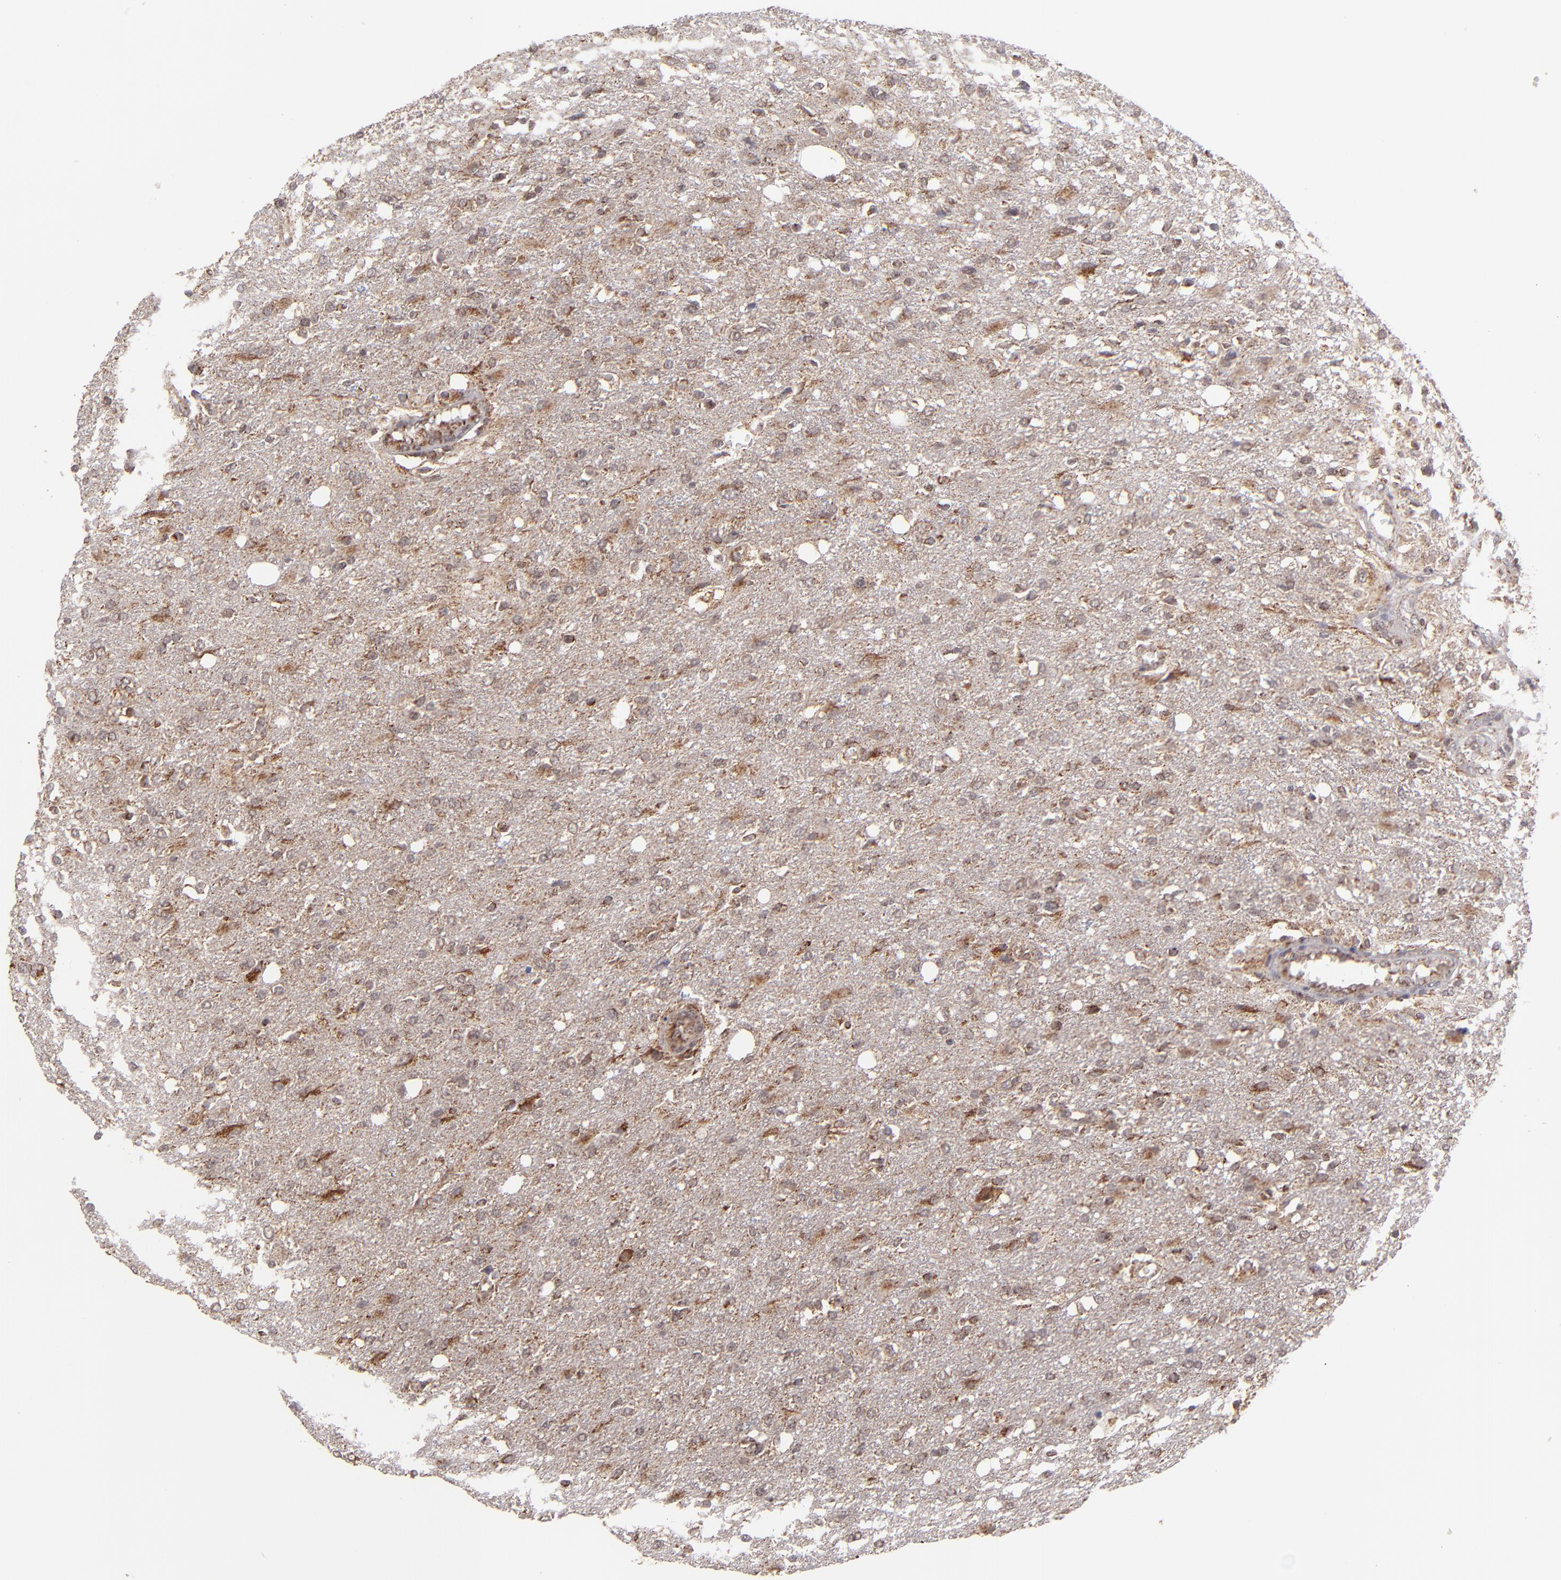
{"staining": {"intensity": "weak", "quantity": "<25%", "location": "cytoplasmic/membranous"}, "tissue": "glioma", "cell_type": "Tumor cells", "image_type": "cancer", "snomed": [{"axis": "morphology", "description": "Glioma, malignant, High grade"}, {"axis": "topography", "description": "Cerebral cortex"}], "caption": "IHC image of neoplastic tissue: human glioma stained with DAB (3,3'-diaminobenzidine) reveals no significant protein positivity in tumor cells.", "gene": "SLC15A1", "patient": {"sex": "male", "age": 76}}